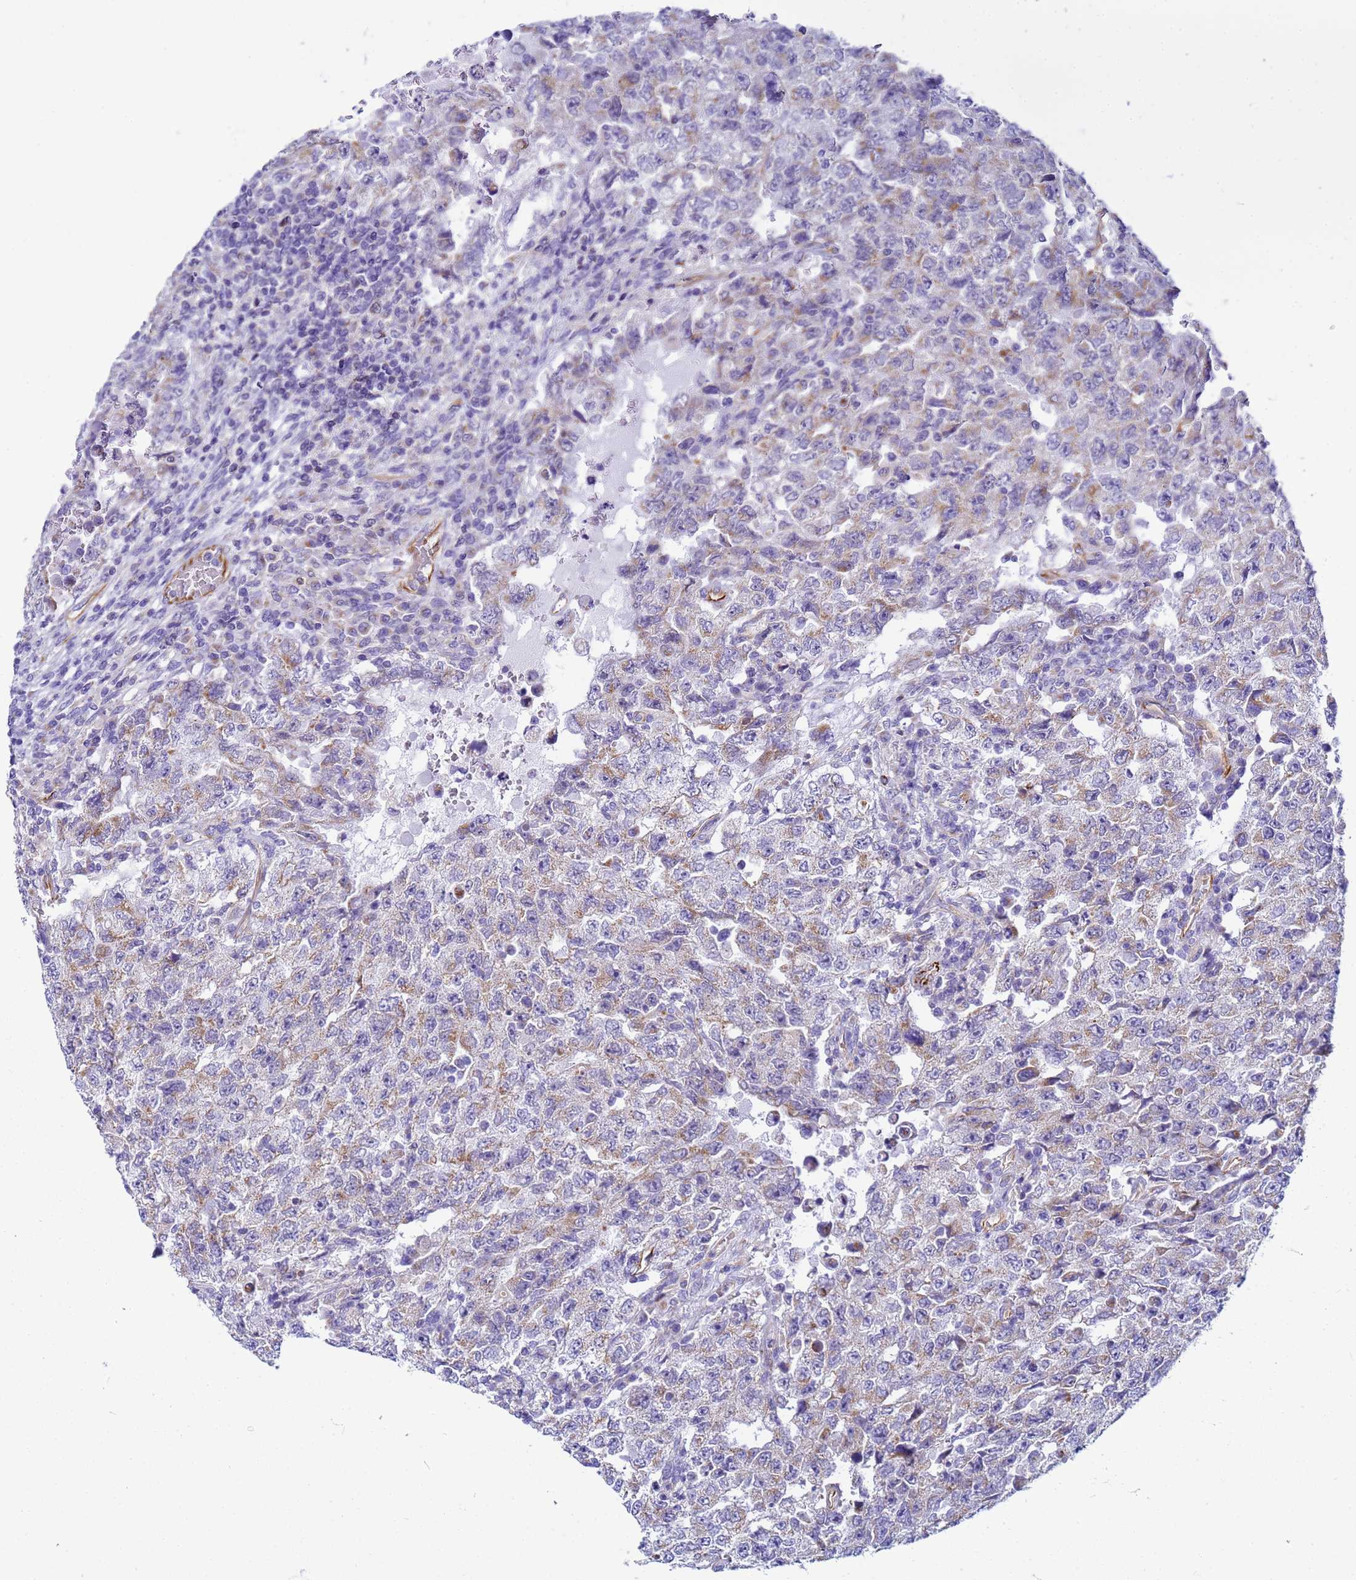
{"staining": {"intensity": "weak", "quantity": "25%-75%", "location": "cytoplasmic/membranous"}, "tissue": "testis cancer", "cell_type": "Tumor cells", "image_type": "cancer", "snomed": [{"axis": "morphology", "description": "Carcinoma, Embryonal, NOS"}, {"axis": "topography", "description": "Testis"}], "caption": "Embryonal carcinoma (testis) stained for a protein (brown) reveals weak cytoplasmic/membranous positive expression in approximately 25%-75% of tumor cells.", "gene": "UBXN2B", "patient": {"sex": "male", "age": 26}}